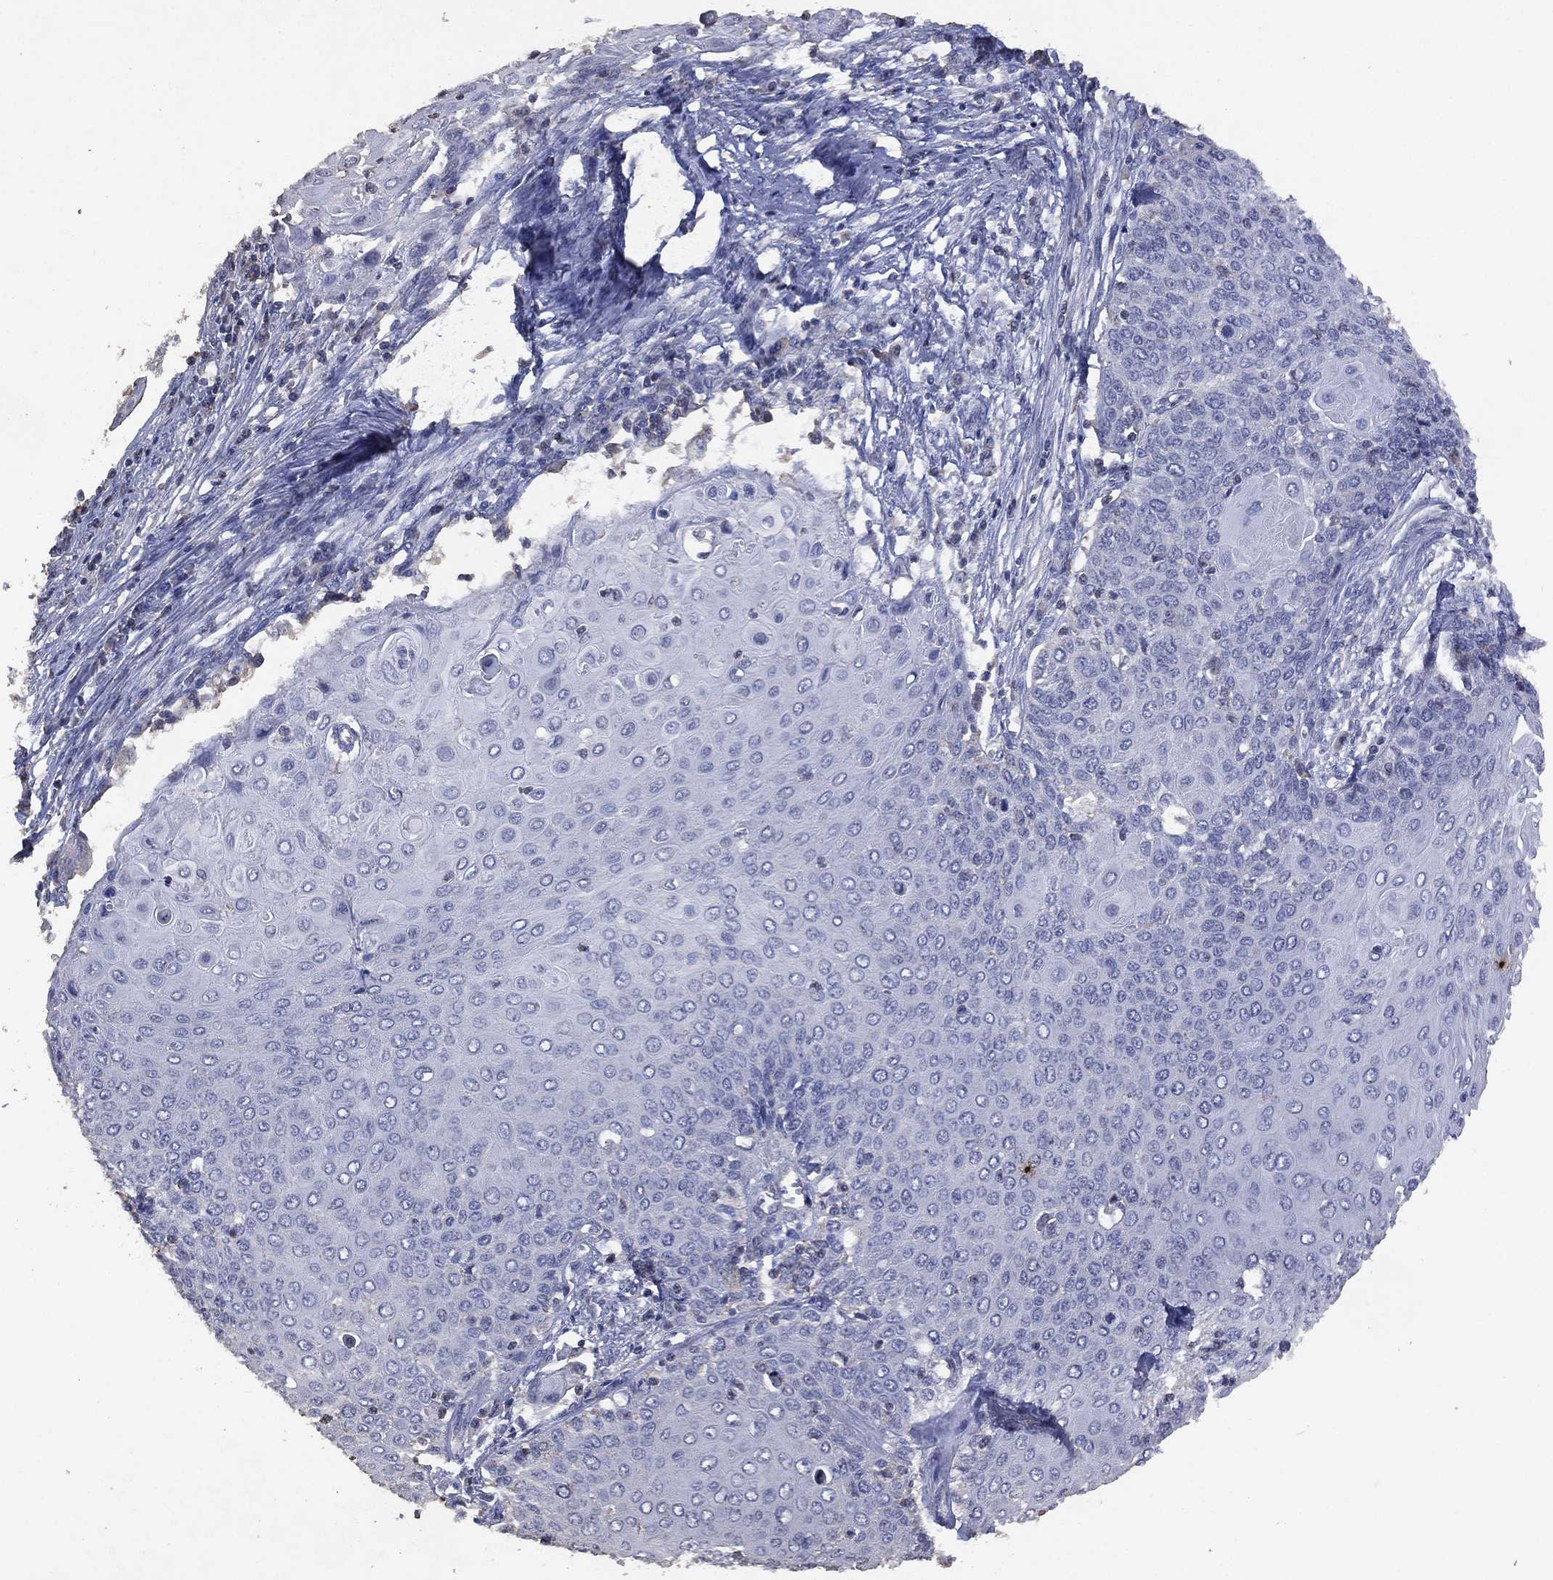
{"staining": {"intensity": "negative", "quantity": "none", "location": "none"}, "tissue": "cervical cancer", "cell_type": "Tumor cells", "image_type": "cancer", "snomed": [{"axis": "morphology", "description": "Squamous cell carcinoma, NOS"}, {"axis": "topography", "description": "Cervix"}], "caption": "DAB immunohistochemical staining of human squamous cell carcinoma (cervical) shows no significant staining in tumor cells. (DAB IHC, high magnification).", "gene": "ADPRHL1", "patient": {"sex": "female", "age": 39}}